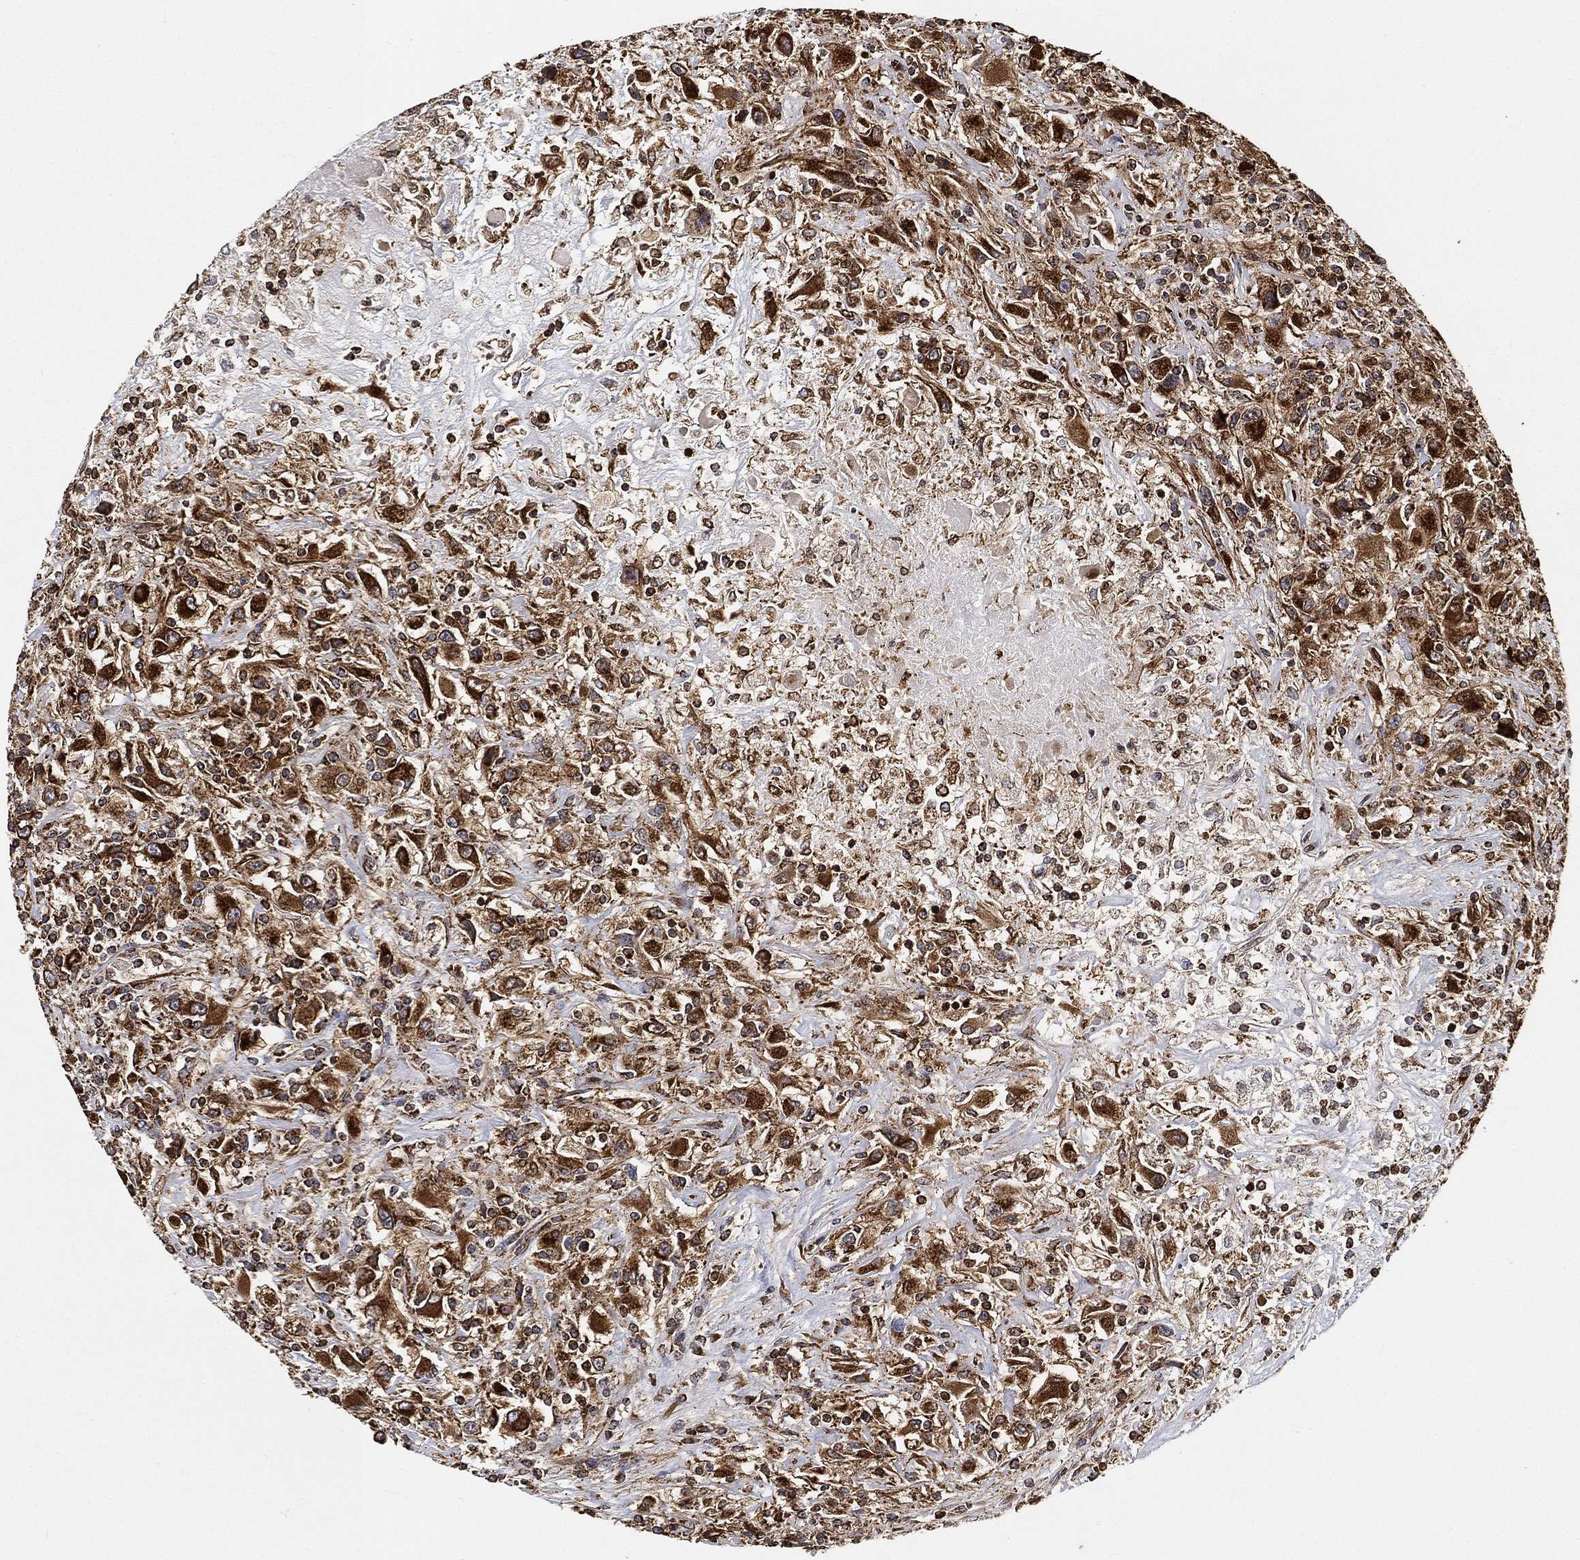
{"staining": {"intensity": "strong", "quantity": ">75%", "location": "cytoplasmic/membranous"}, "tissue": "renal cancer", "cell_type": "Tumor cells", "image_type": "cancer", "snomed": [{"axis": "morphology", "description": "Adenocarcinoma, NOS"}, {"axis": "topography", "description": "Kidney"}], "caption": "The image demonstrates staining of renal cancer, revealing strong cytoplasmic/membranous protein staining (brown color) within tumor cells.", "gene": "SLC38A7", "patient": {"sex": "female", "age": 67}}